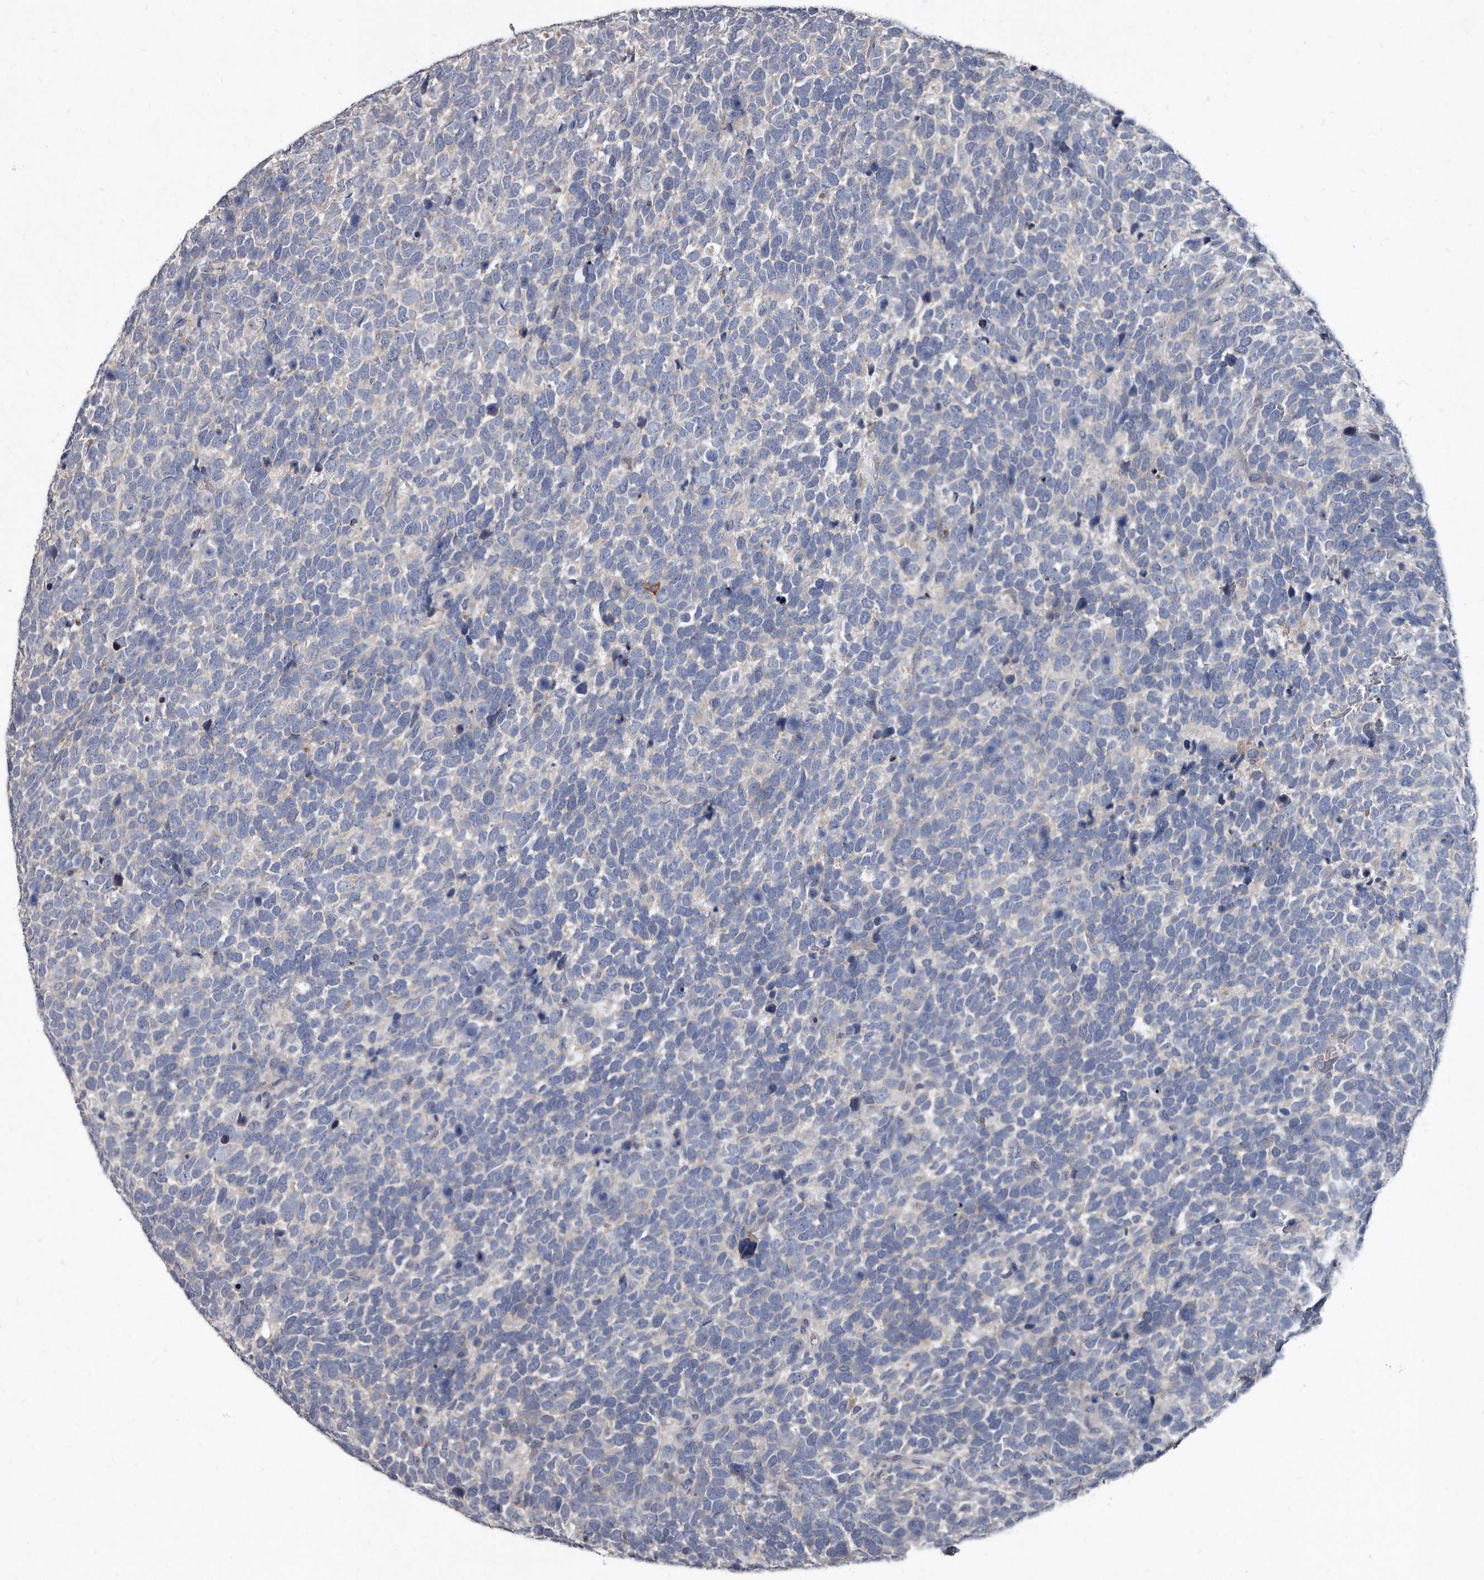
{"staining": {"intensity": "negative", "quantity": "none", "location": "none"}, "tissue": "urothelial cancer", "cell_type": "Tumor cells", "image_type": "cancer", "snomed": [{"axis": "morphology", "description": "Urothelial carcinoma, High grade"}, {"axis": "topography", "description": "Urinary bladder"}], "caption": "Immunohistochemistry (IHC) photomicrograph of high-grade urothelial carcinoma stained for a protein (brown), which reveals no staining in tumor cells. (DAB IHC with hematoxylin counter stain).", "gene": "KLHDC3", "patient": {"sex": "female", "age": 82}}